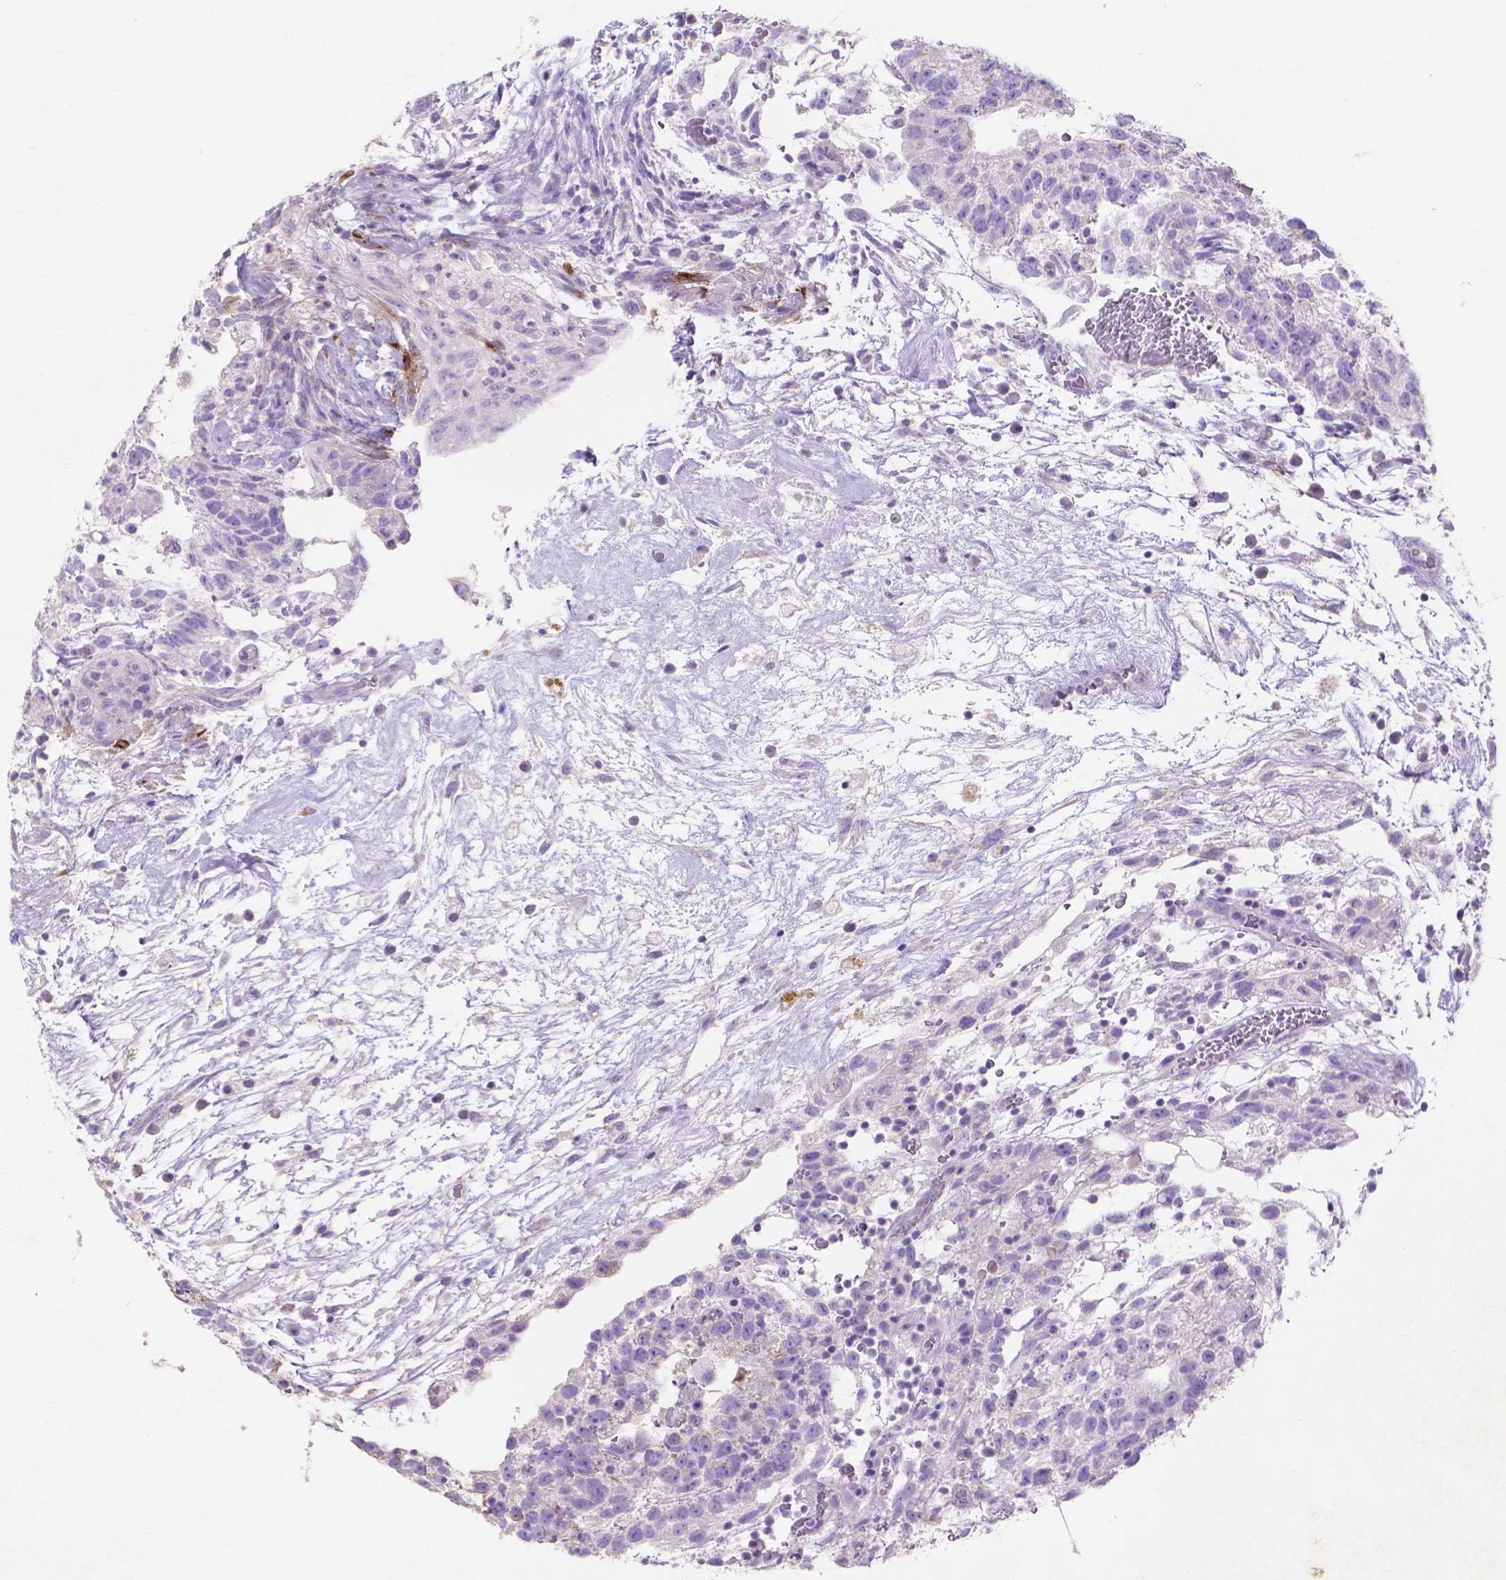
{"staining": {"intensity": "negative", "quantity": "none", "location": "none"}, "tissue": "testis cancer", "cell_type": "Tumor cells", "image_type": "cancer", "snomed": [{"axis": "morphology", "description": "Normal tissue, NOS"}, {"axis": "morphology", "description": "Carcinoma, Embryonal, NOS"}, {"axis": "topography", "description": "Testis"}], "caption": "Immunohistochemistry of human embryonal carcinoma (testis) displays no positivity in tumor cells. (Immunohistochemistry (ihc), brightfield microscopy, high magnification).", "gene": "MMP11", "patient": {"sex": "male", "age": 32}}